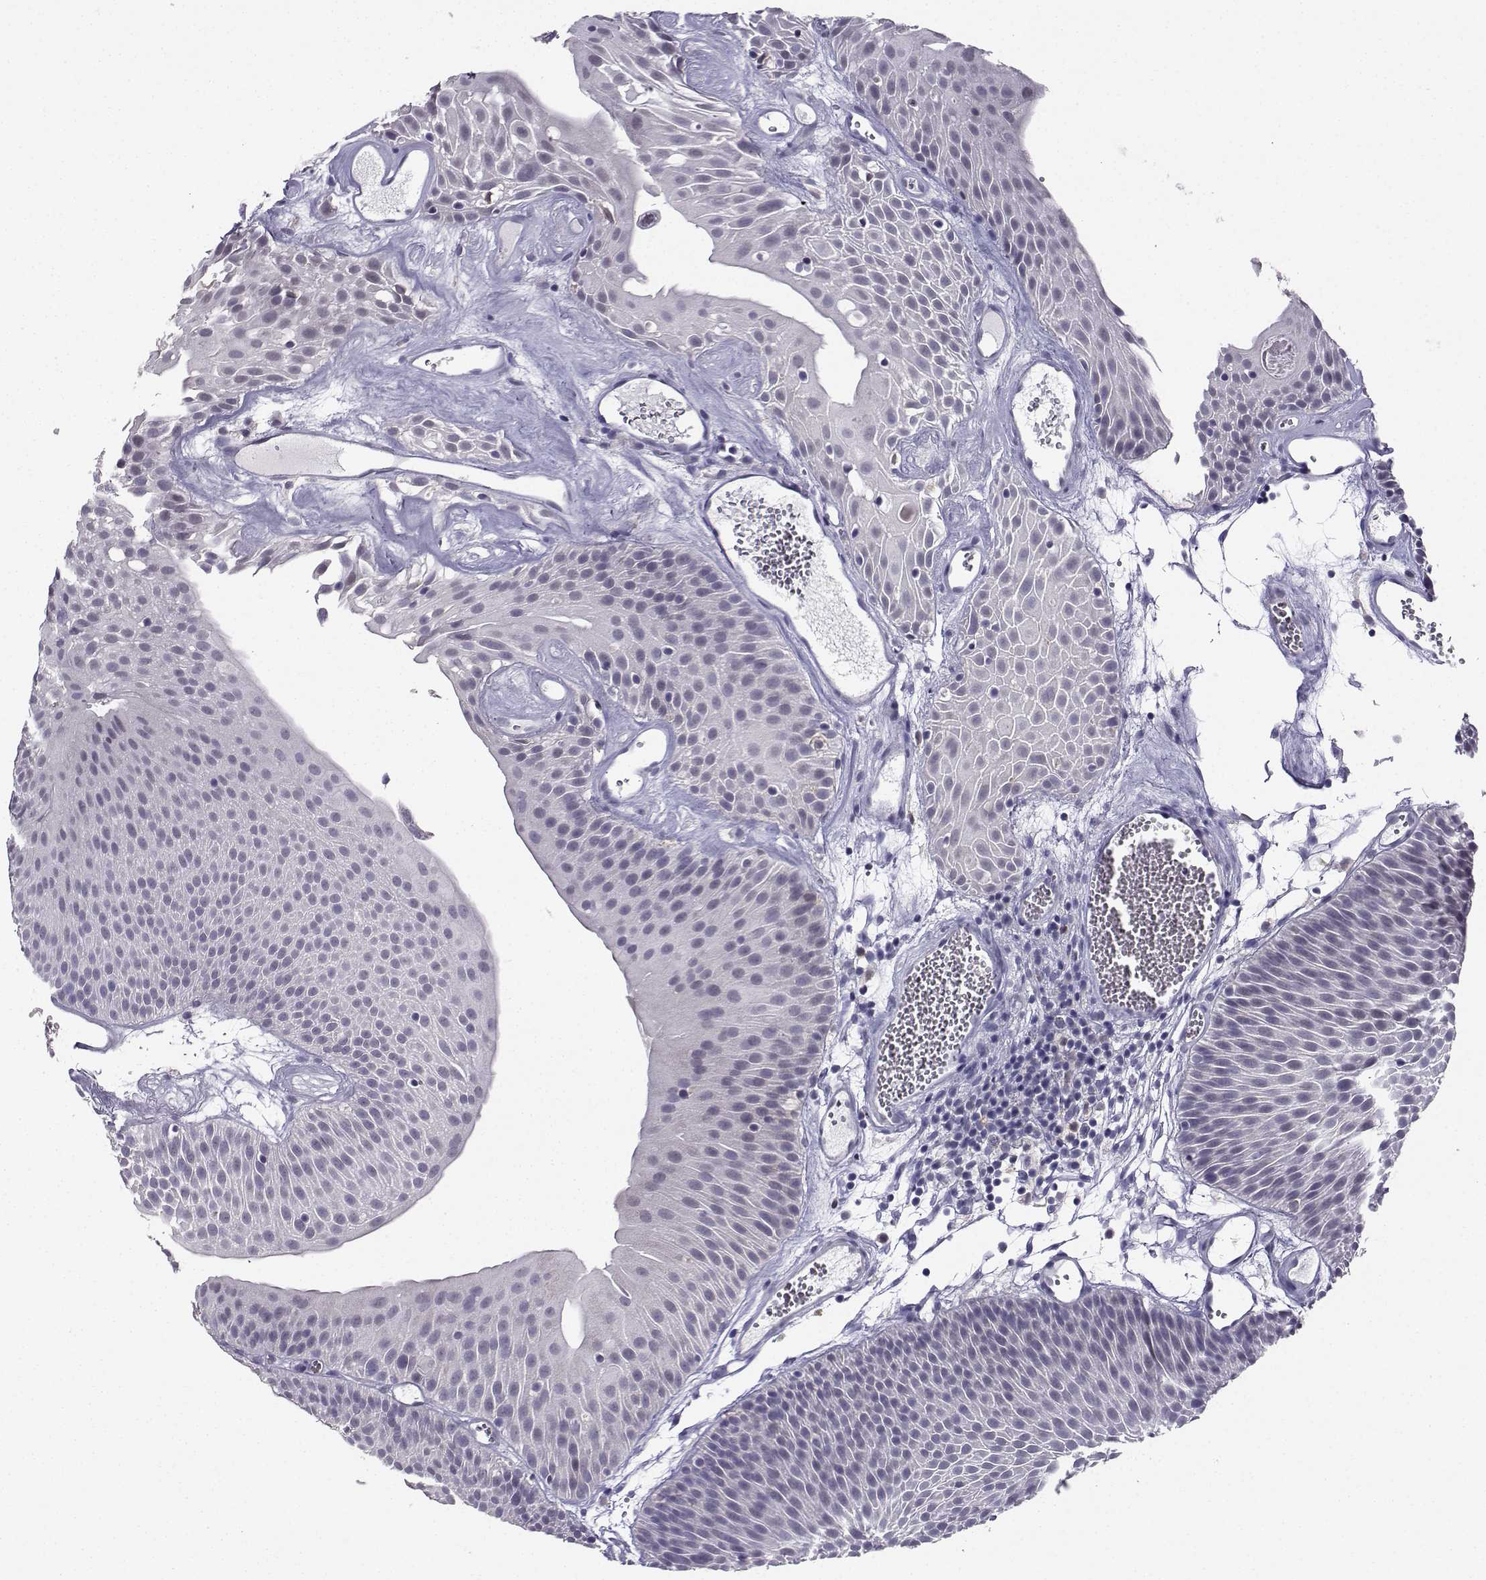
{"staining": {"intensity": "negative", "quantity": "none", "location": "none"}, "tissue": "urothelial cancer", "cell_type": "Tumor cells", "image_type": "cancer", "snomed": [{"axis": "morphology", "description": "Urothelial carcinoma, Low grade"}, {"axis": "topography", "description": "Urinary bladder"}], "caption": "This is an immunohistochemistry (IHC) micrograph of urothelial carcinoma (low-grade). There is no positivity in tumor cells.", "gene": "TBR1", "patient": {"sex": "male", "age": 52}}